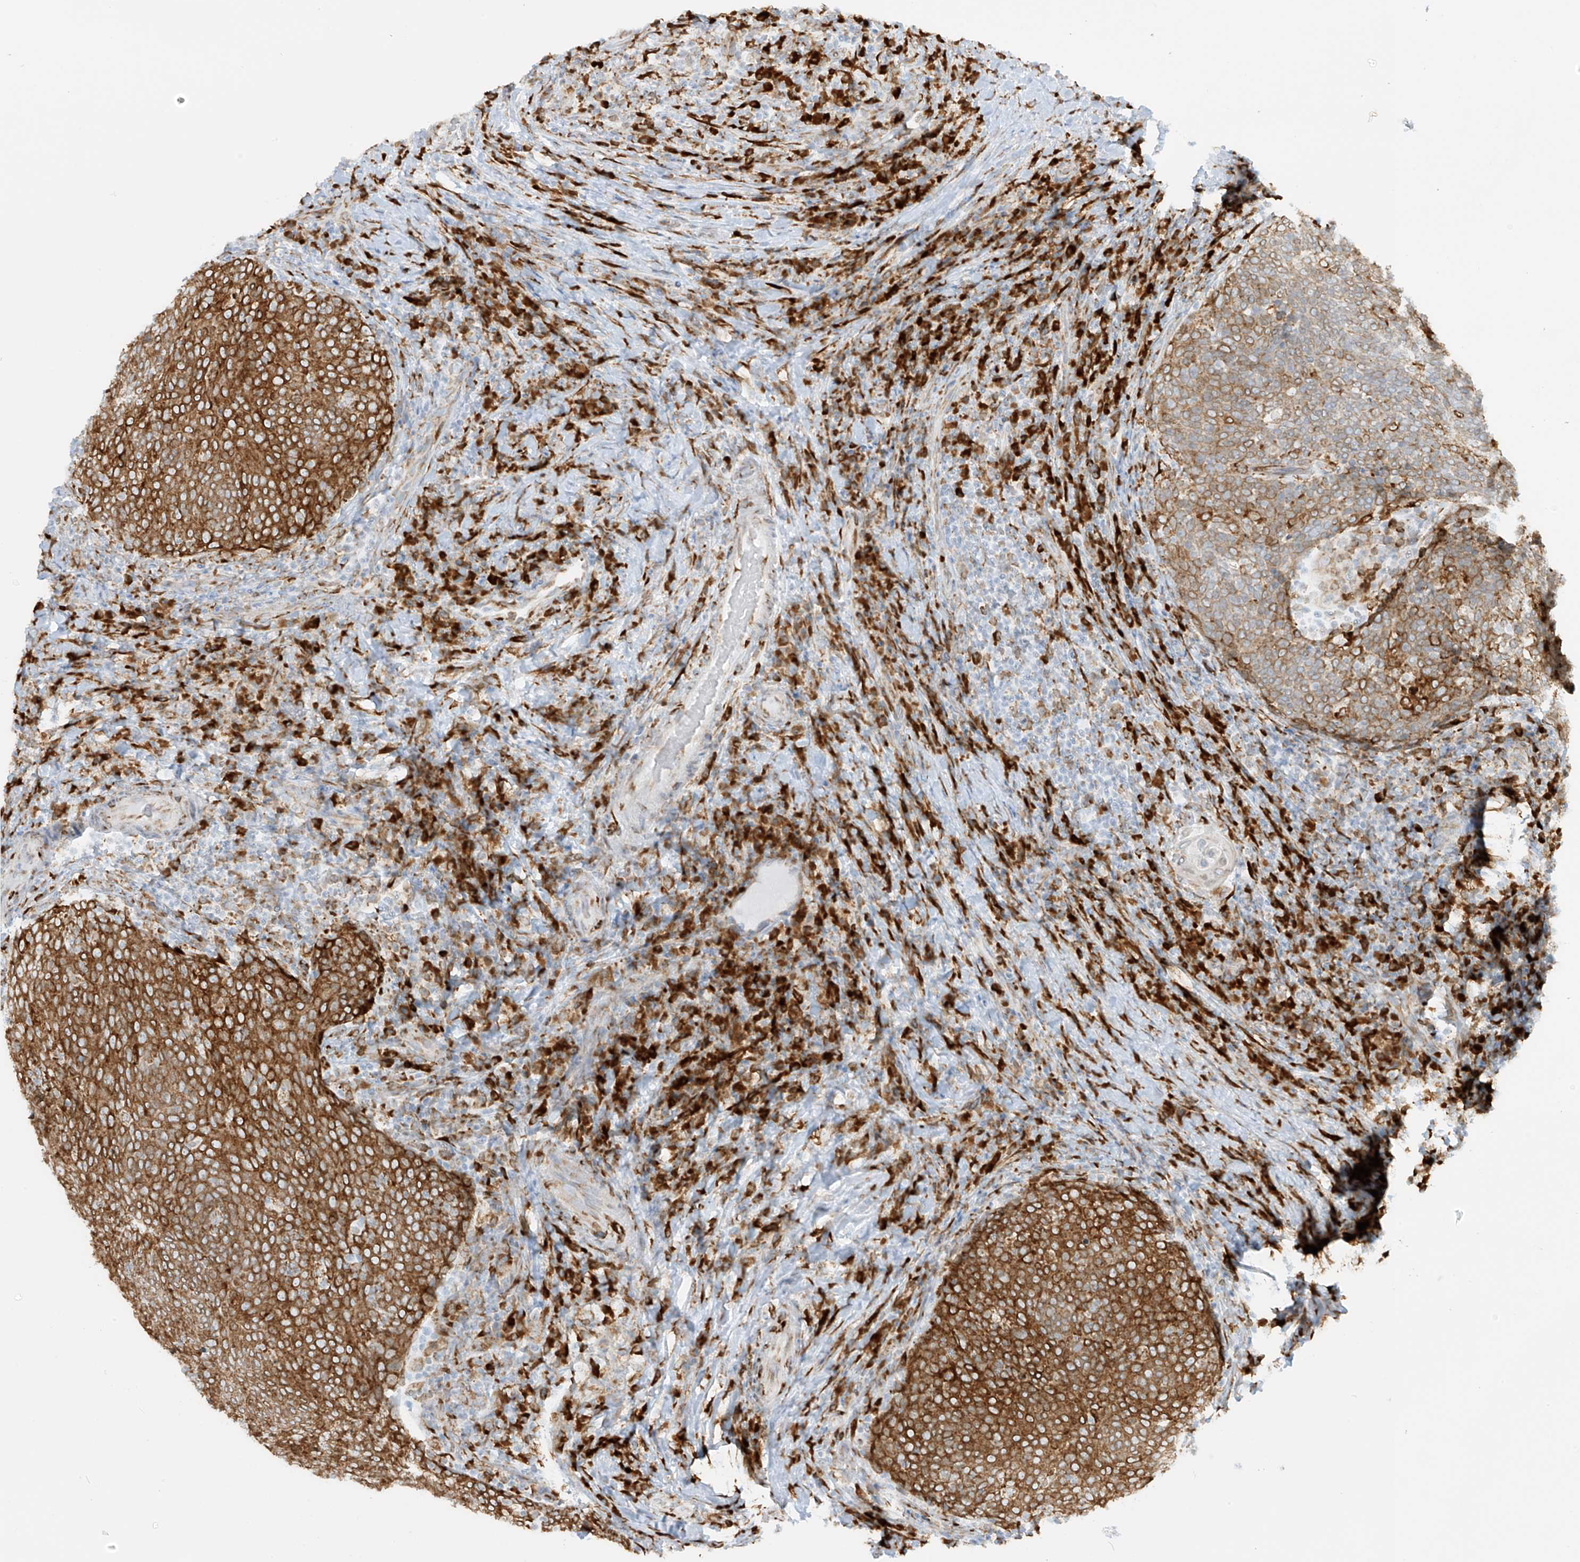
{"staining": {"intensity": "strong", "quantity": ">75%", "location": "cytoplasmic/membranous"}, "tissue": "head and neck cancer", "cell_type": "Tumor cells", "image_type": "cancer", "snomed": [{"axis": "morphology", "description": "Squamous cell carcinoma, NOS"}, {"axis": "morphology", "description": "Squamous cell carcinoma, metastatic, NOS"}, {"axis": "topography", "description": "Lymph node"}, {"axis": "topography", "description": "Head-Neck"}], "caption": "Immunohistochemistry (DAB) staining of head and neck cancer reveals strong cytoplasmic/membranous protein staining in approximately >75% of tumor cells.", "gene": "LRRC59", "patient": {"sex": "male", "age": 62}}